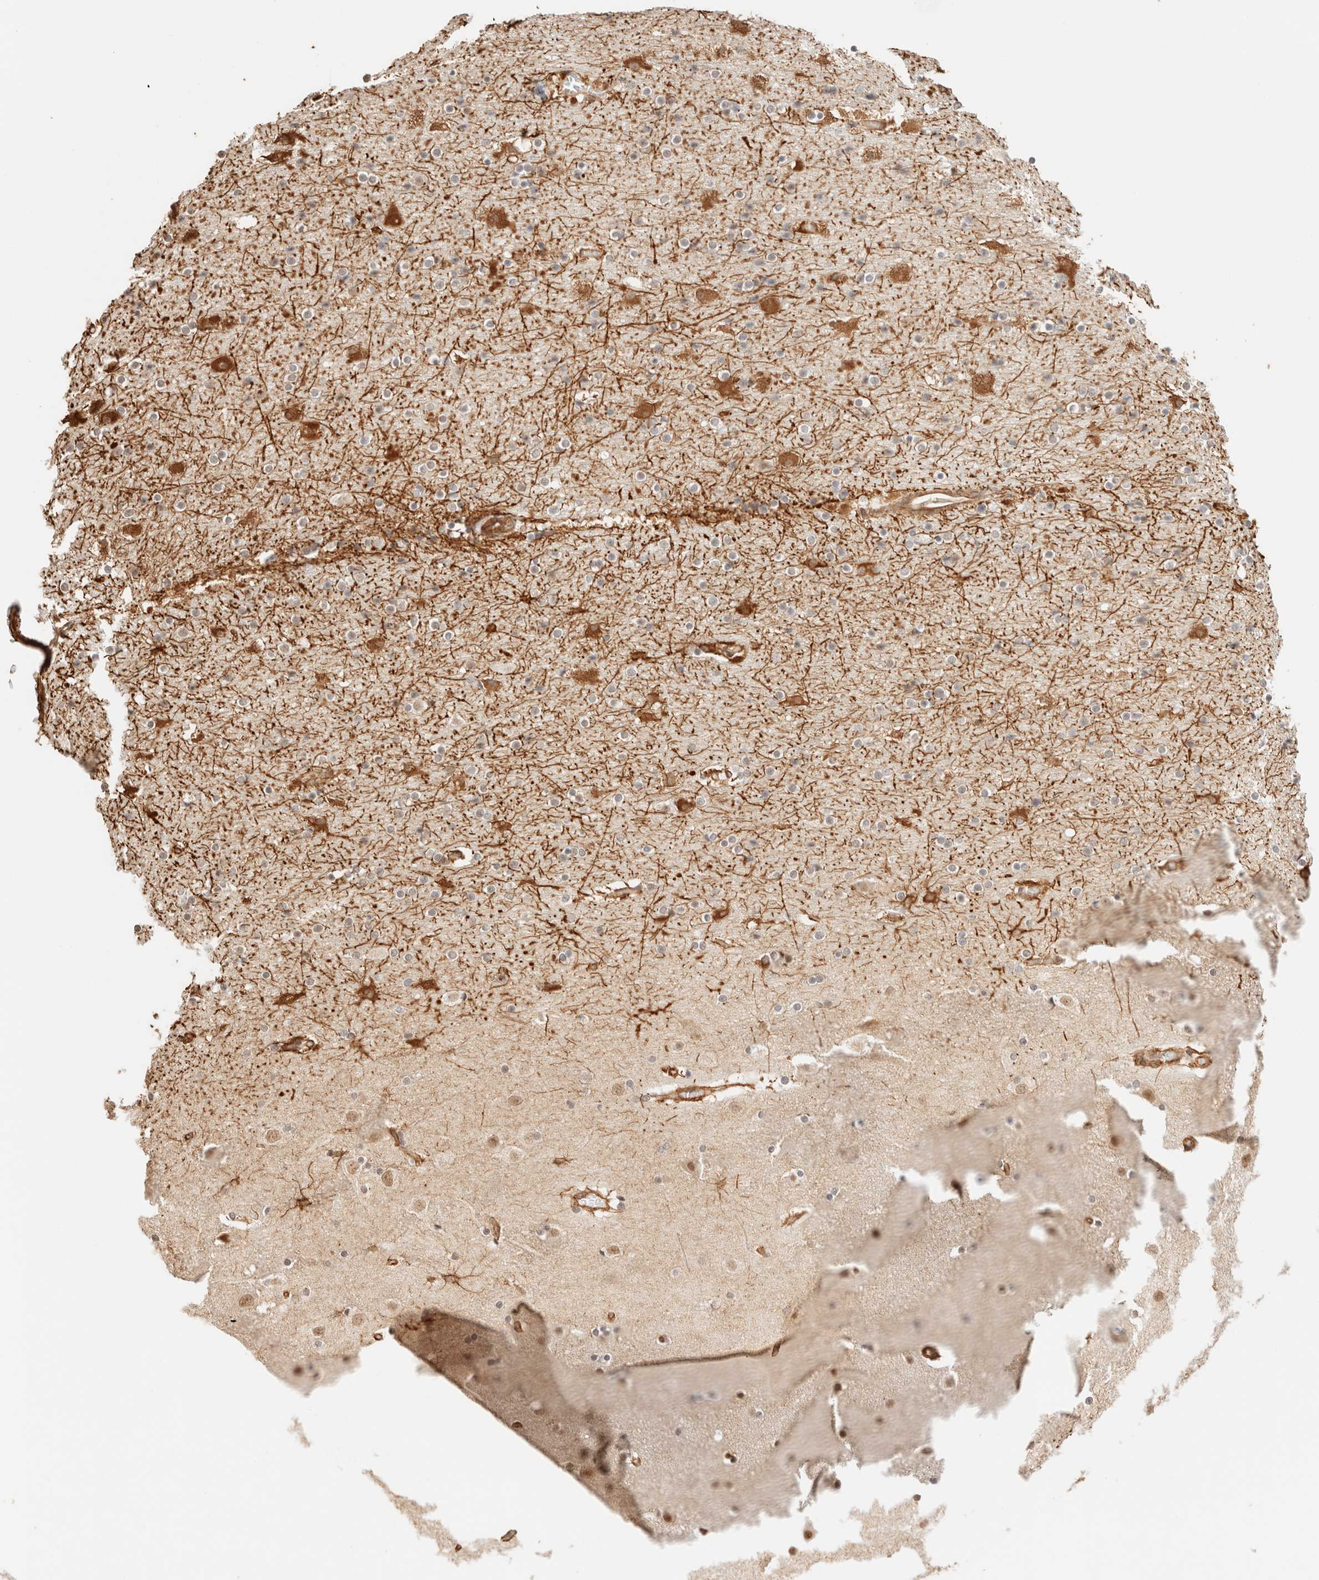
{"staining": {"intensity": "moderate", "quantity": ">75%", "location": "cytoplasmic/membranous"}, "tissue": "cerebral cortex", "cell_type": "Endothelial cells", "image_type": "normal", "snomed": [{"axis": "morphology", "description": "Normal tissue, NOS"}, {"axis": "topography", "description": "Cerebral cortex"}], "caption": "Endothelial cells show medium levels of moderate cytoplasmic/membranous staining in about >75% of cells in normal human cerebral cortex.", "gene": "ARID5A", "patient": {"sex": "male", "age": 57}}